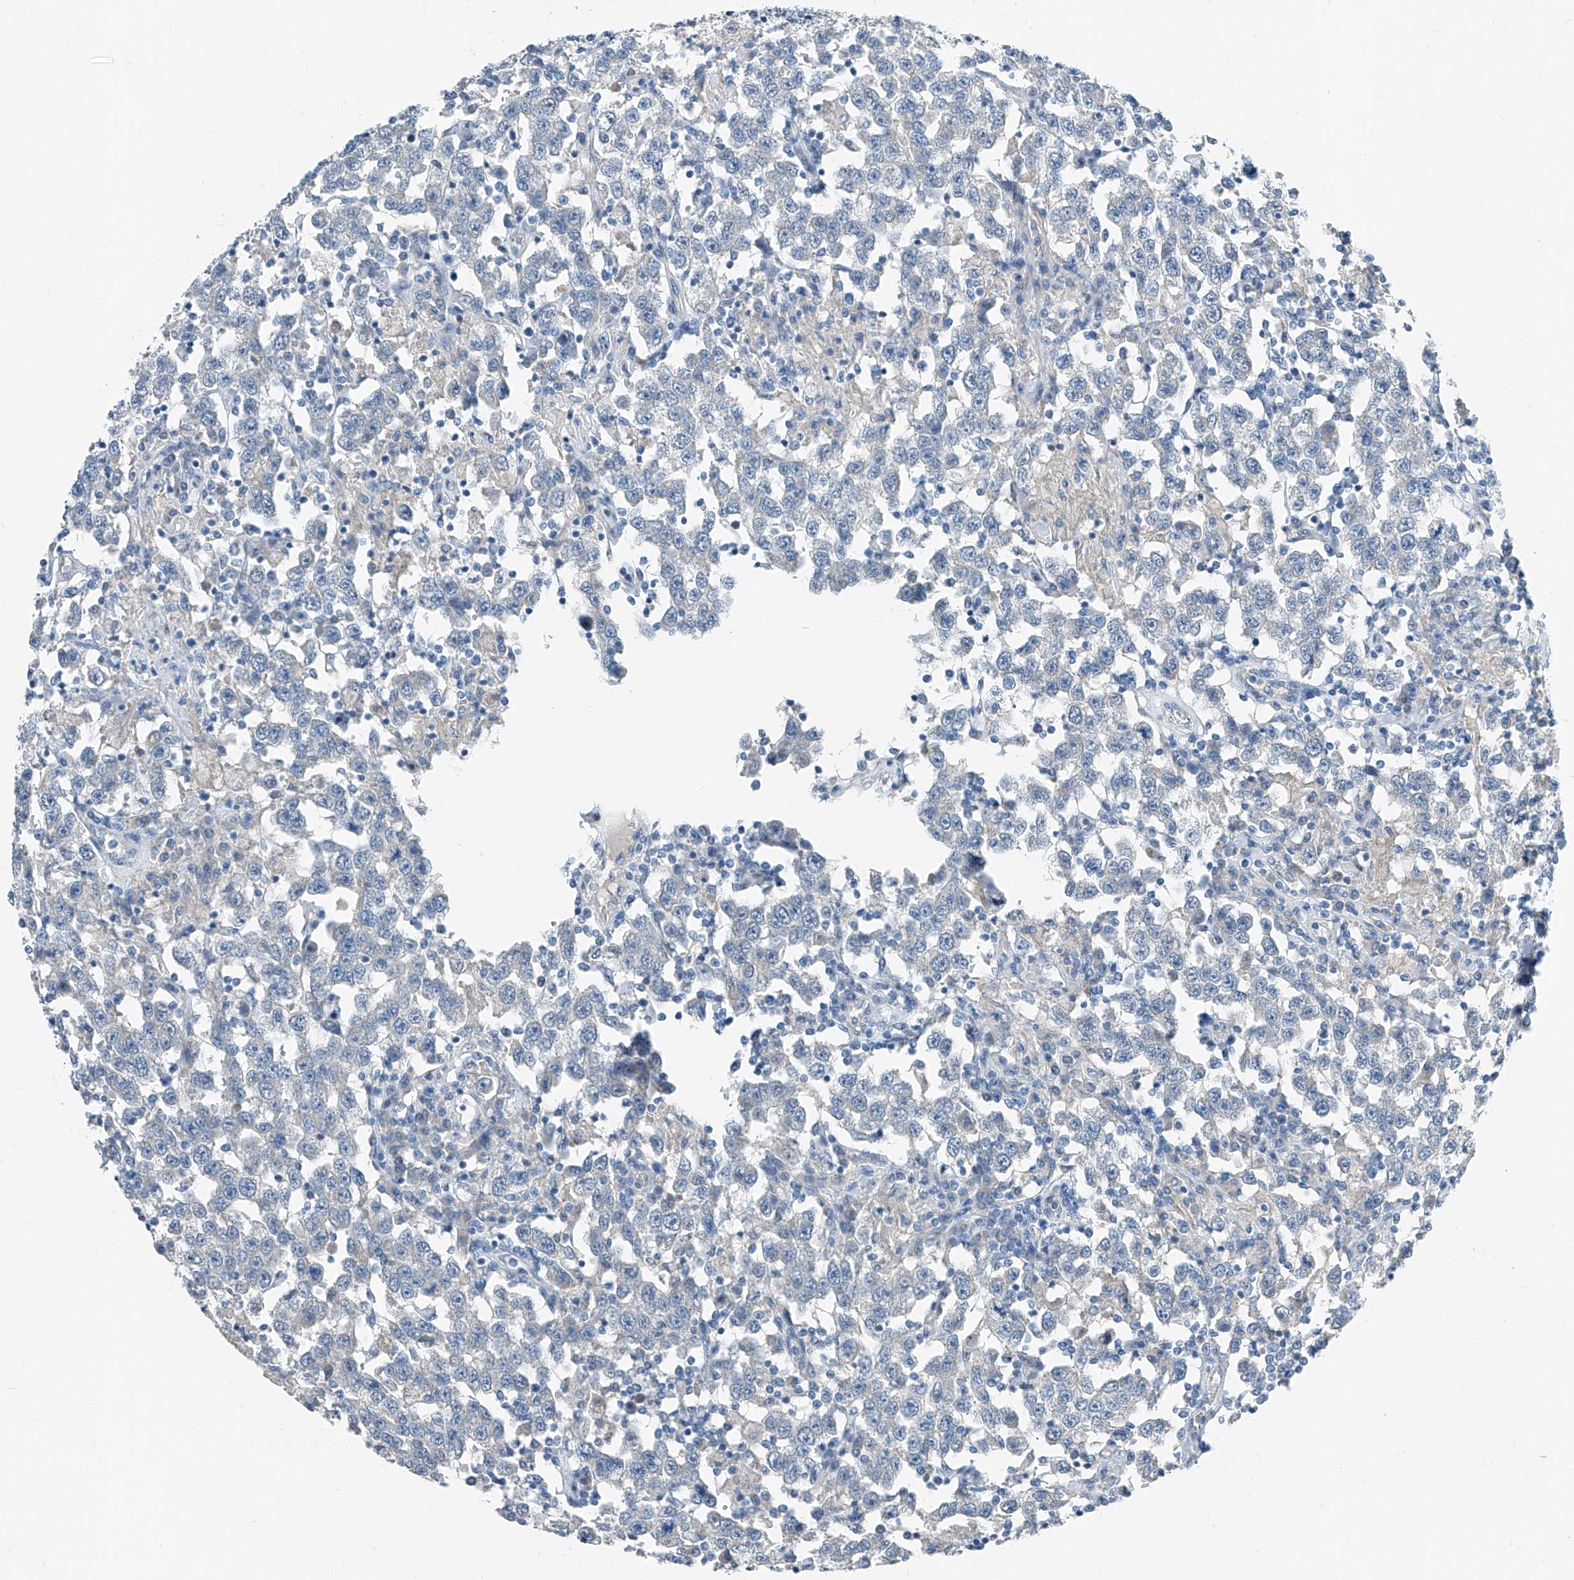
{"staining": {"intensity": "negative", "quantity": "none", "location": "none"}, "tissue": "testis cancer", "cell_type": "Tumor cells", "image_type": "cancer", "snomed": [{"axis": "morphology", "description": "Seminoma, NOS"}, {"axis": "topography", "description": "Testis"}], "caption": "Tumor cells are negative for protein expression in human testis cancer.", "gene": "MDGA1", "patient": {"sex": "male", "age": 41}}